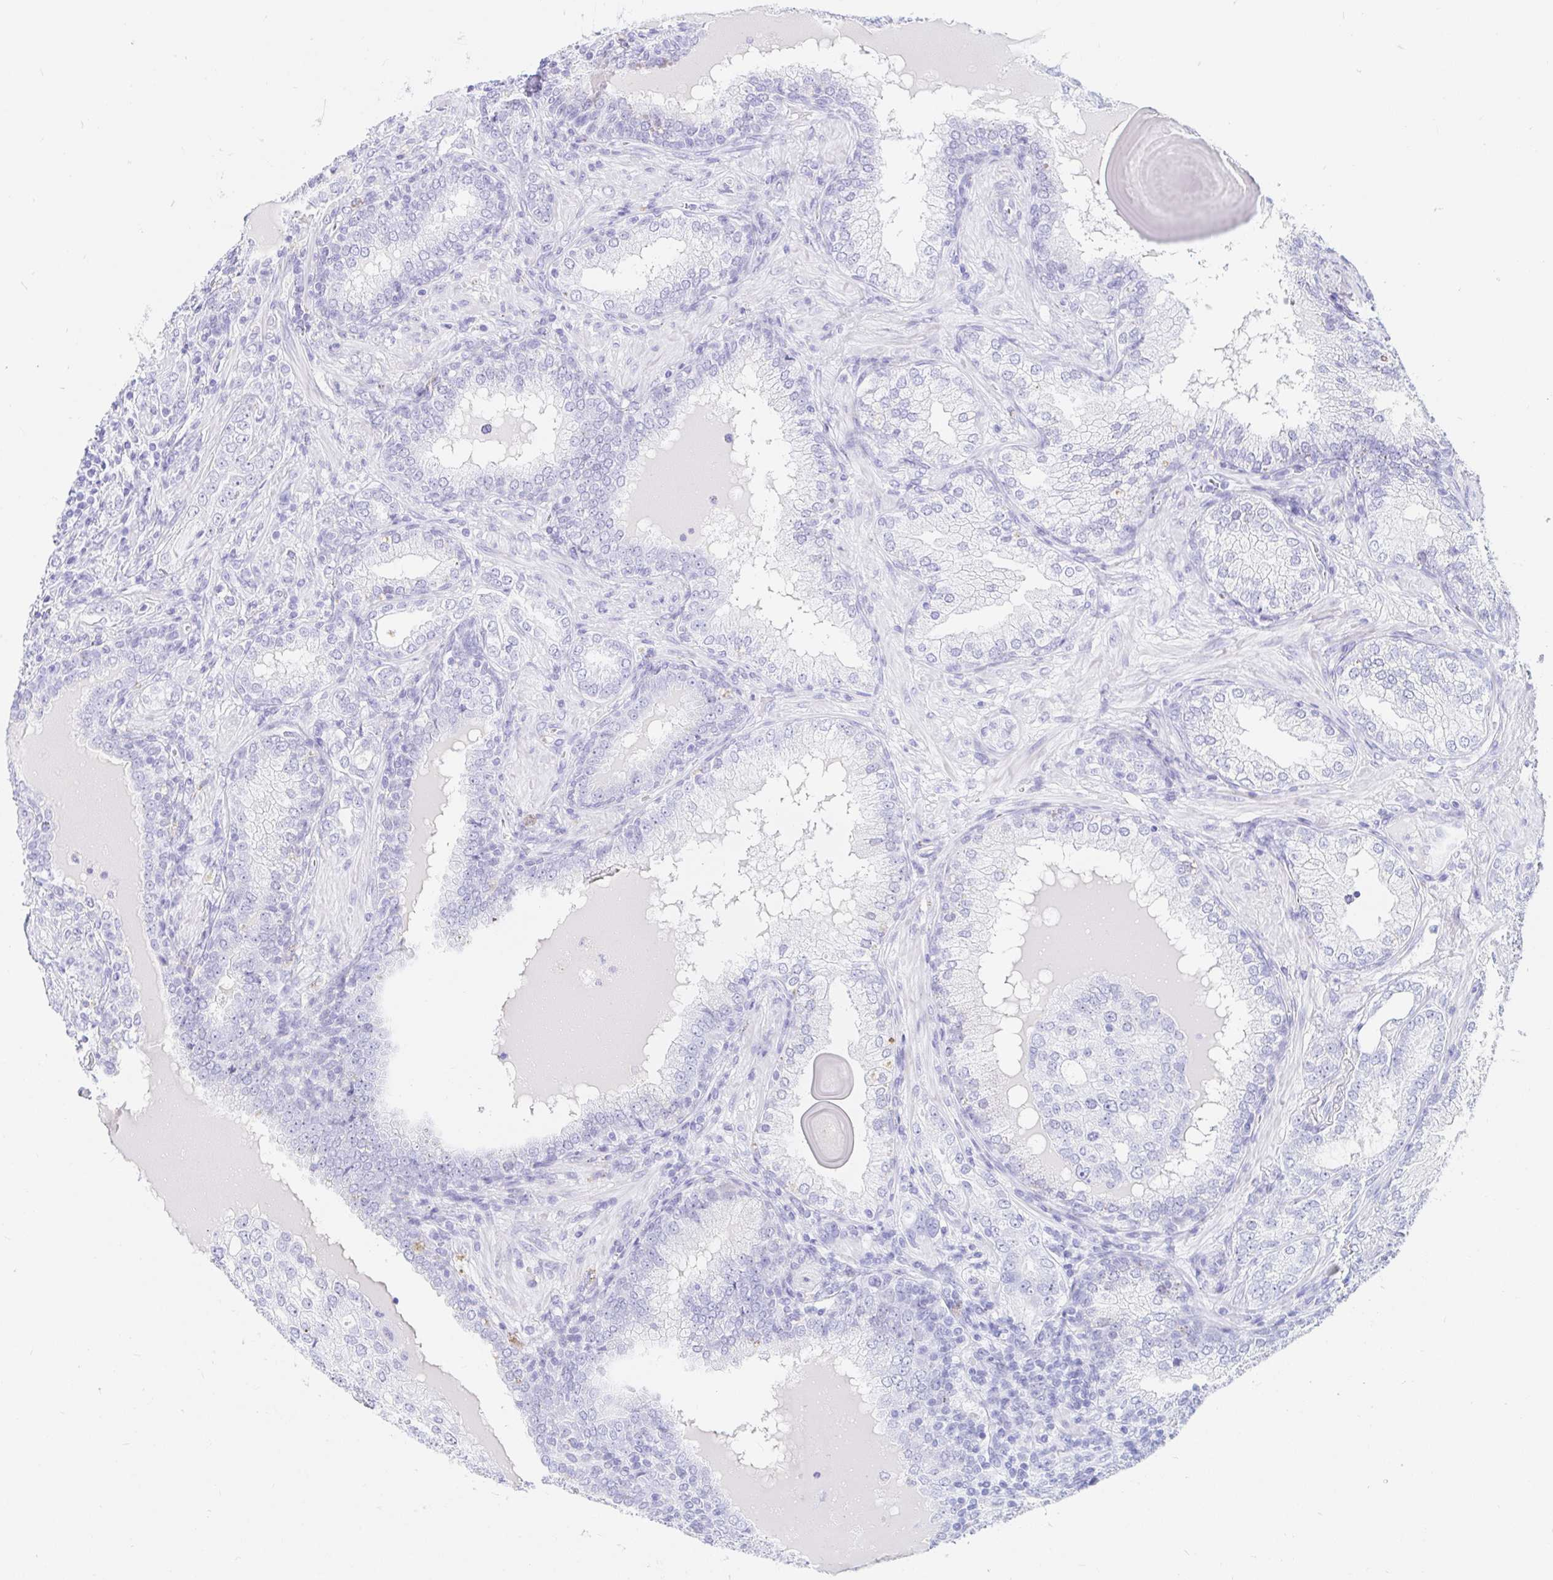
{"staining": {"intensity": "negative", "quantity": "none", "location": "none"}, "tissue": "prostate cancer", "cell_type": "Tumor cells", "image_type": "cancer", "snomed": [{"axis": "morphology", "description": "Adenocarcinoma, High grade"}, {"axis": "topography", "description": "Prostate"}], "caption": "Prostate cancer (high-grade adenocarcinoma) was stained to show a protein in brown. There is no significant expression in tumor cells. (IHC, brightfield microscopy, high magnification).", "gene": "OR6T1", "patient": {"sex": "male", "age": 60}}